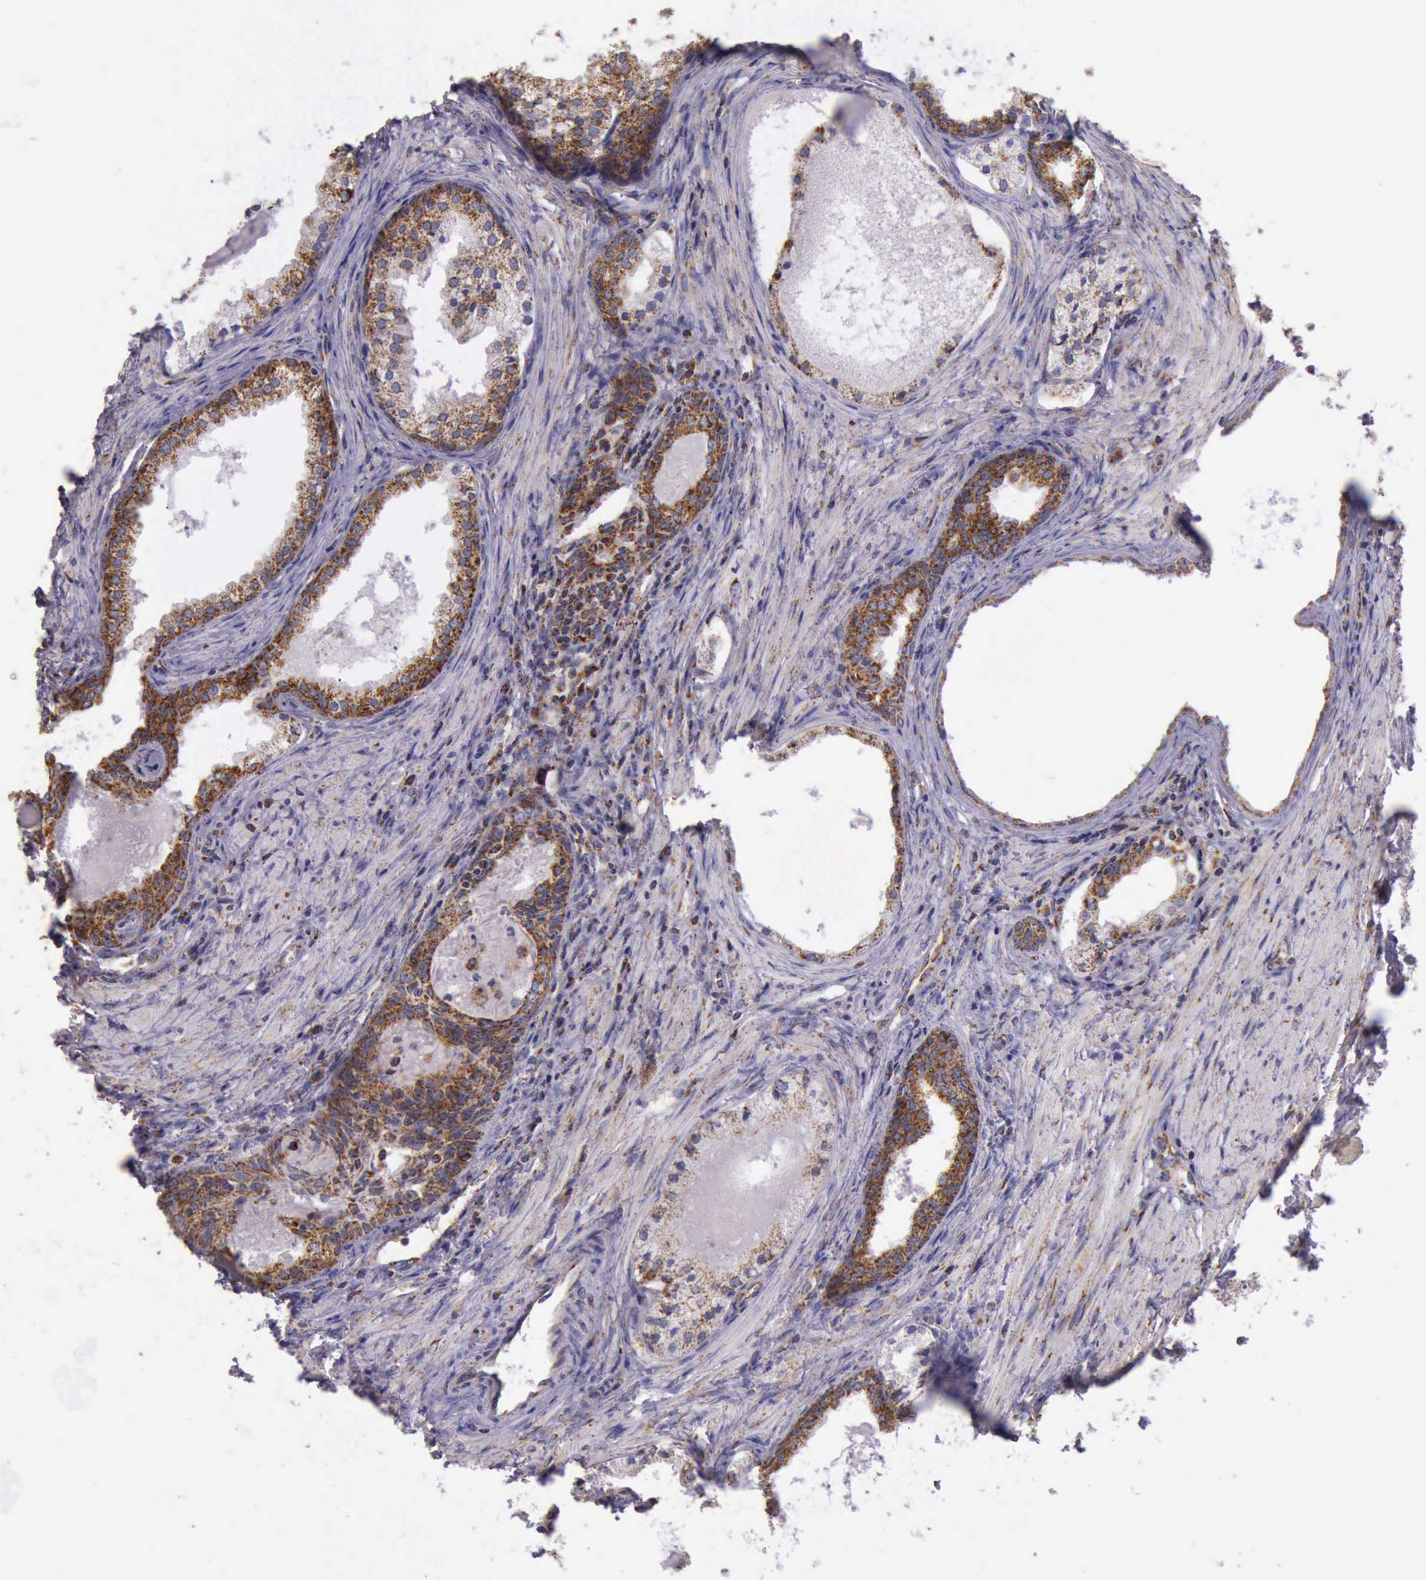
{"staining": {"intensity": "strong", "quantity": ">75%", "location": "cytoplasmic/membranous"}, "tissue": "prostate cancer", "cell_type": "Tumor cells", "image_type": "cancer", "snomed": [{"axis": "morphology", "description": "Adenocarcinoma, Medium grade"}, {"axis": "topography", "description": "Prostate"}], "caption": "Immunohistochemical staining of human prostate cancer (adenocarcinoma (medium-grade)) demonstrates high levels of strong cytoplasmic/membranous positivity in approximately >75% of tumor cells.", "gene": "TXN2", "patient": {"sex": "male", "age": 70}}